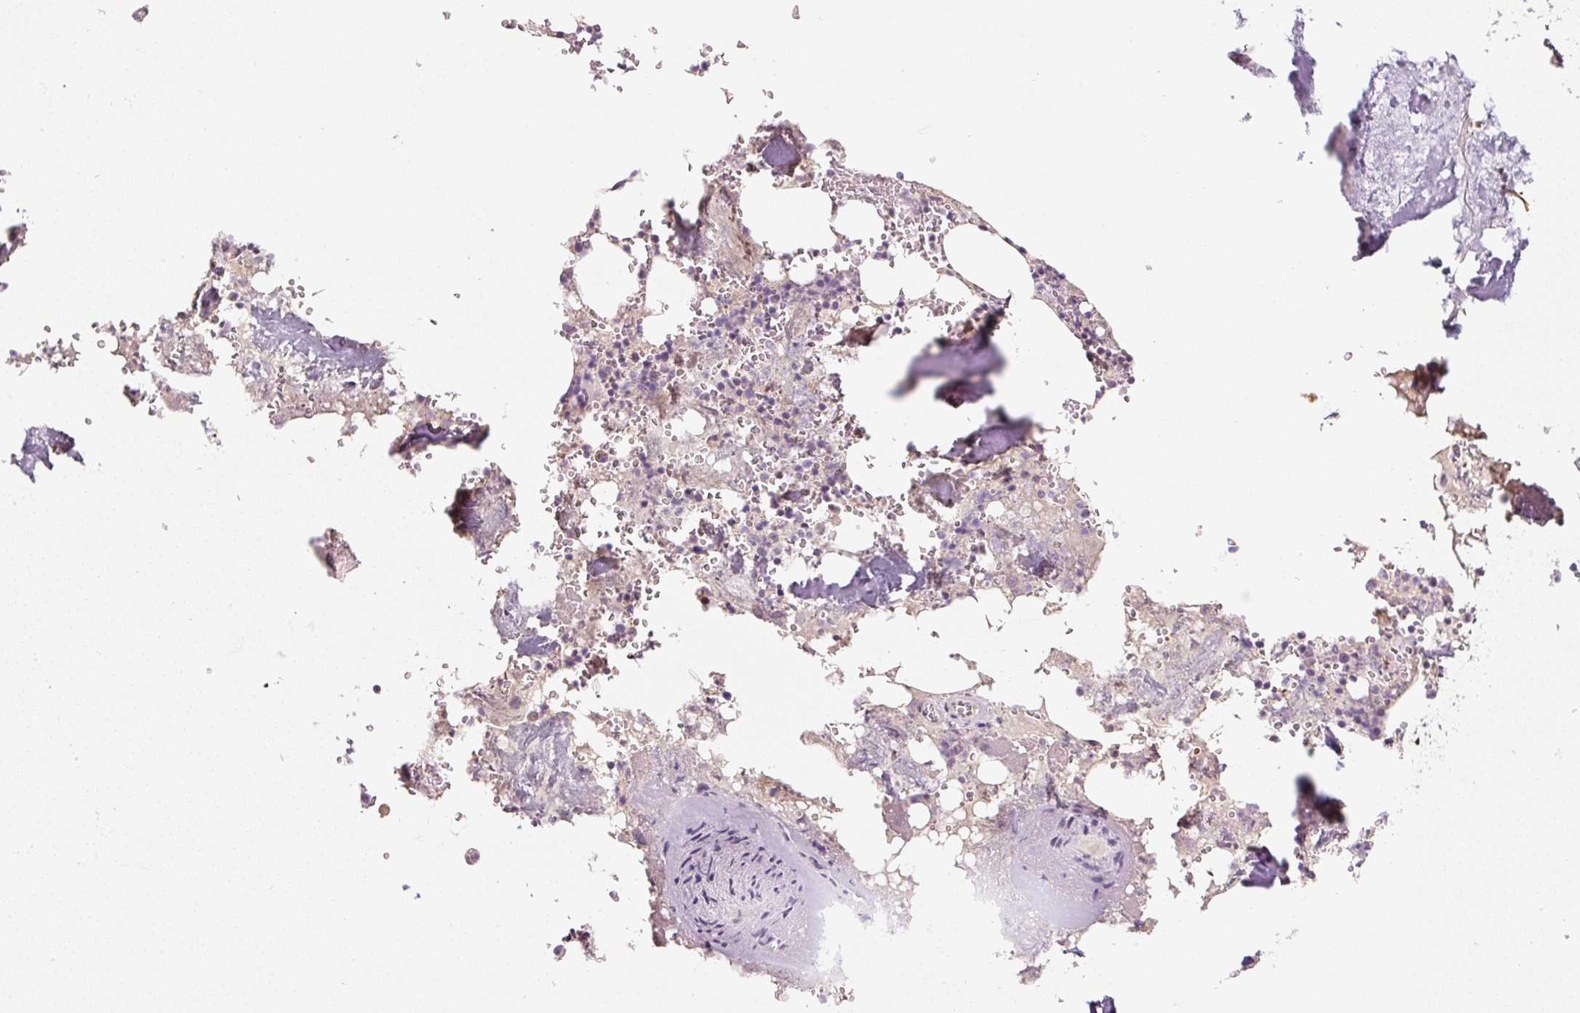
{"staining": {"intensity": "strong", "quantity": "<25%", "location": "cytoplasmic/membranous"}, "tissue": "bone marrow", "cell_type": "Hematopoietic cells", "image_type": "normal", "snomed": [{"axis": "morphology", "description": "Normal tissue, NOS"}, {"axis": "topography", "description": "Bone marrow"}], "caption": "Protein analysis of normal bone marrow exhibits strong cytoplasmic/membranous staining in about <25% of hematopoietic cells.", "gene": "PWWP3B", "patient": {"sex": "male", "age": 54}}